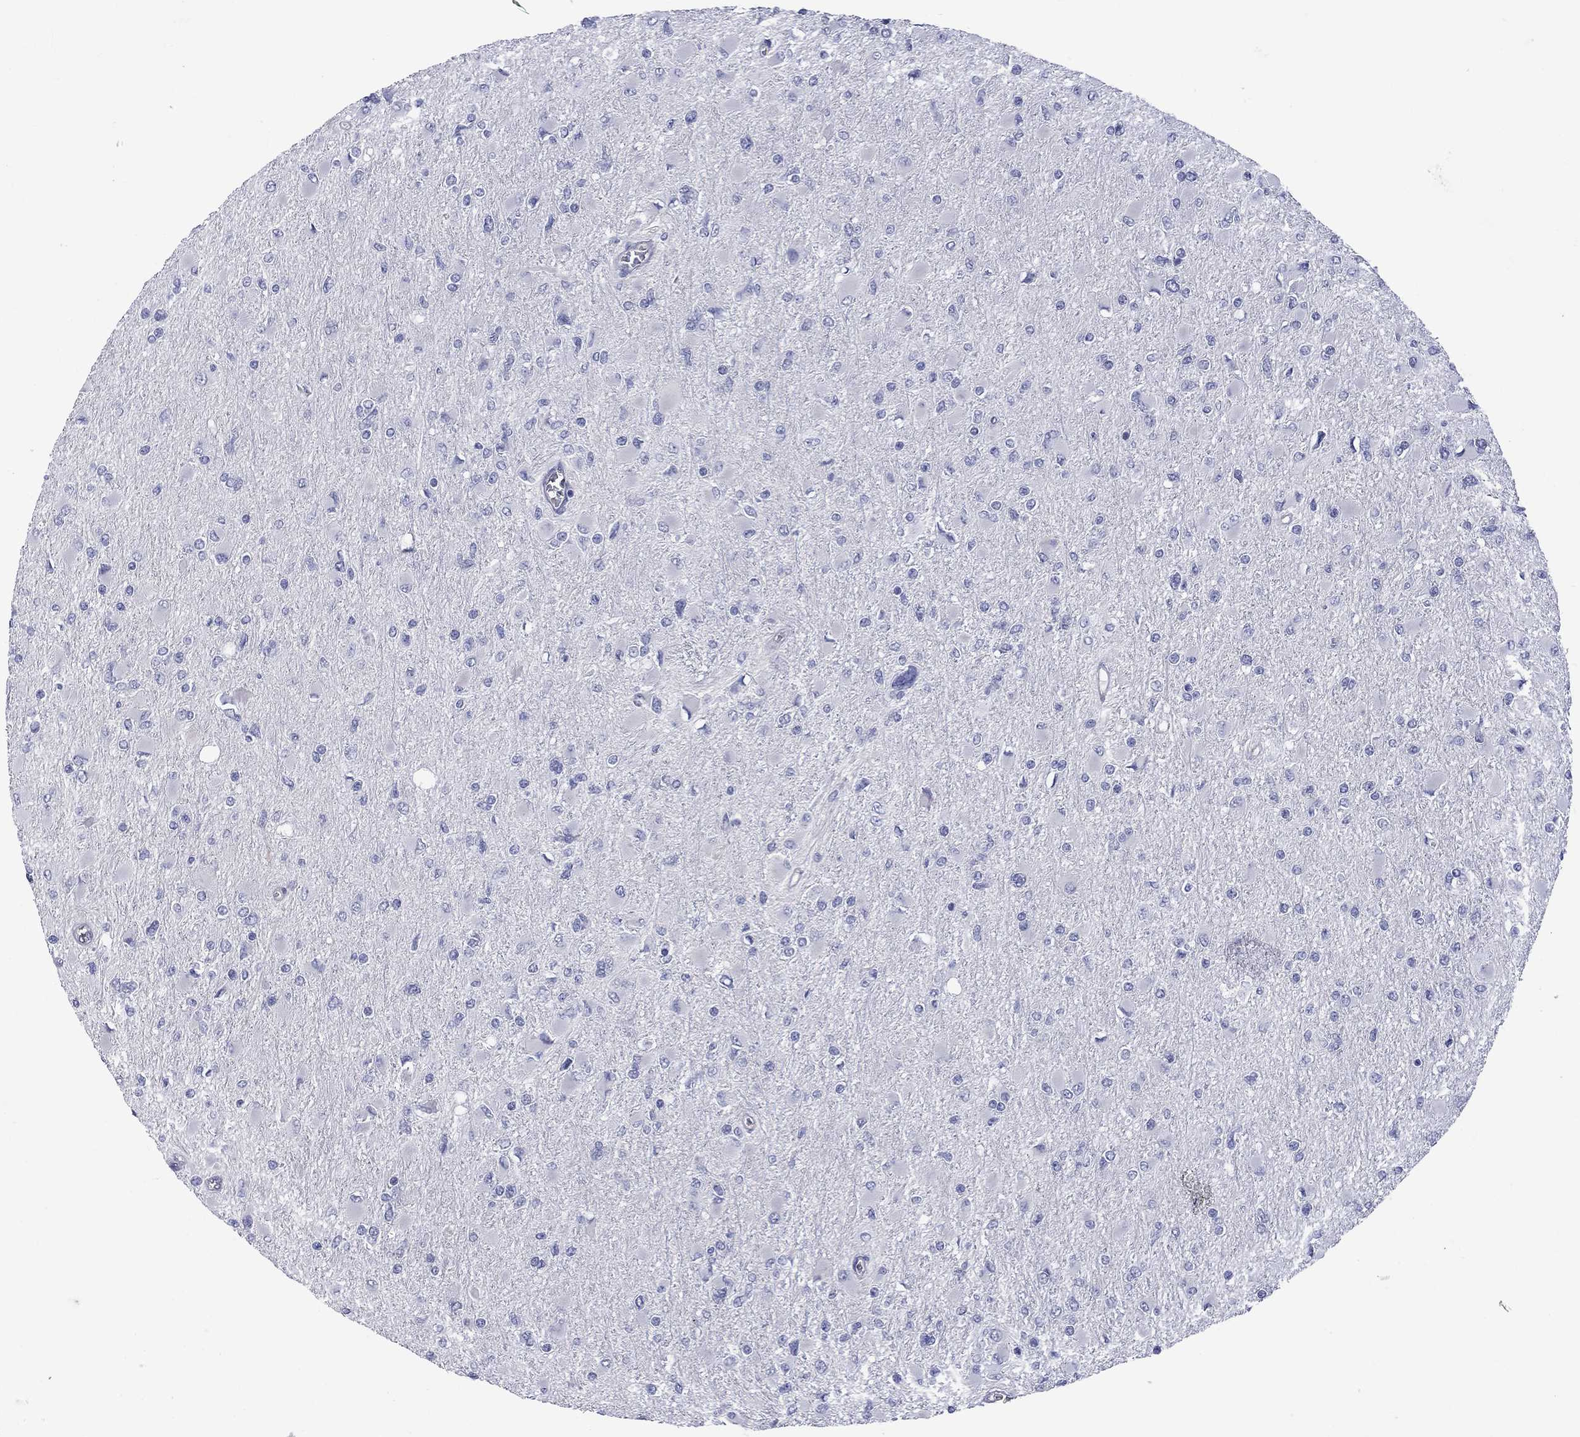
{"staining": {"intensity": "negative", "quantity": "none", "location": "none"}, "tissue": "glioma", "cell_type": "Tumor cells", "image_type": "cancer", "snomed": [{"axis": "morphology", "description": "Glioma, malignant, High grade"}, {"axis": "topography", "description": "Cerebral cortex"}], "caption": "A micrograph of glioma stained for a protein demonstrates no brown staining in tumor cells.", "gene": "CTNNBIP1", "patient": {"sex": "female", "age": 36}}